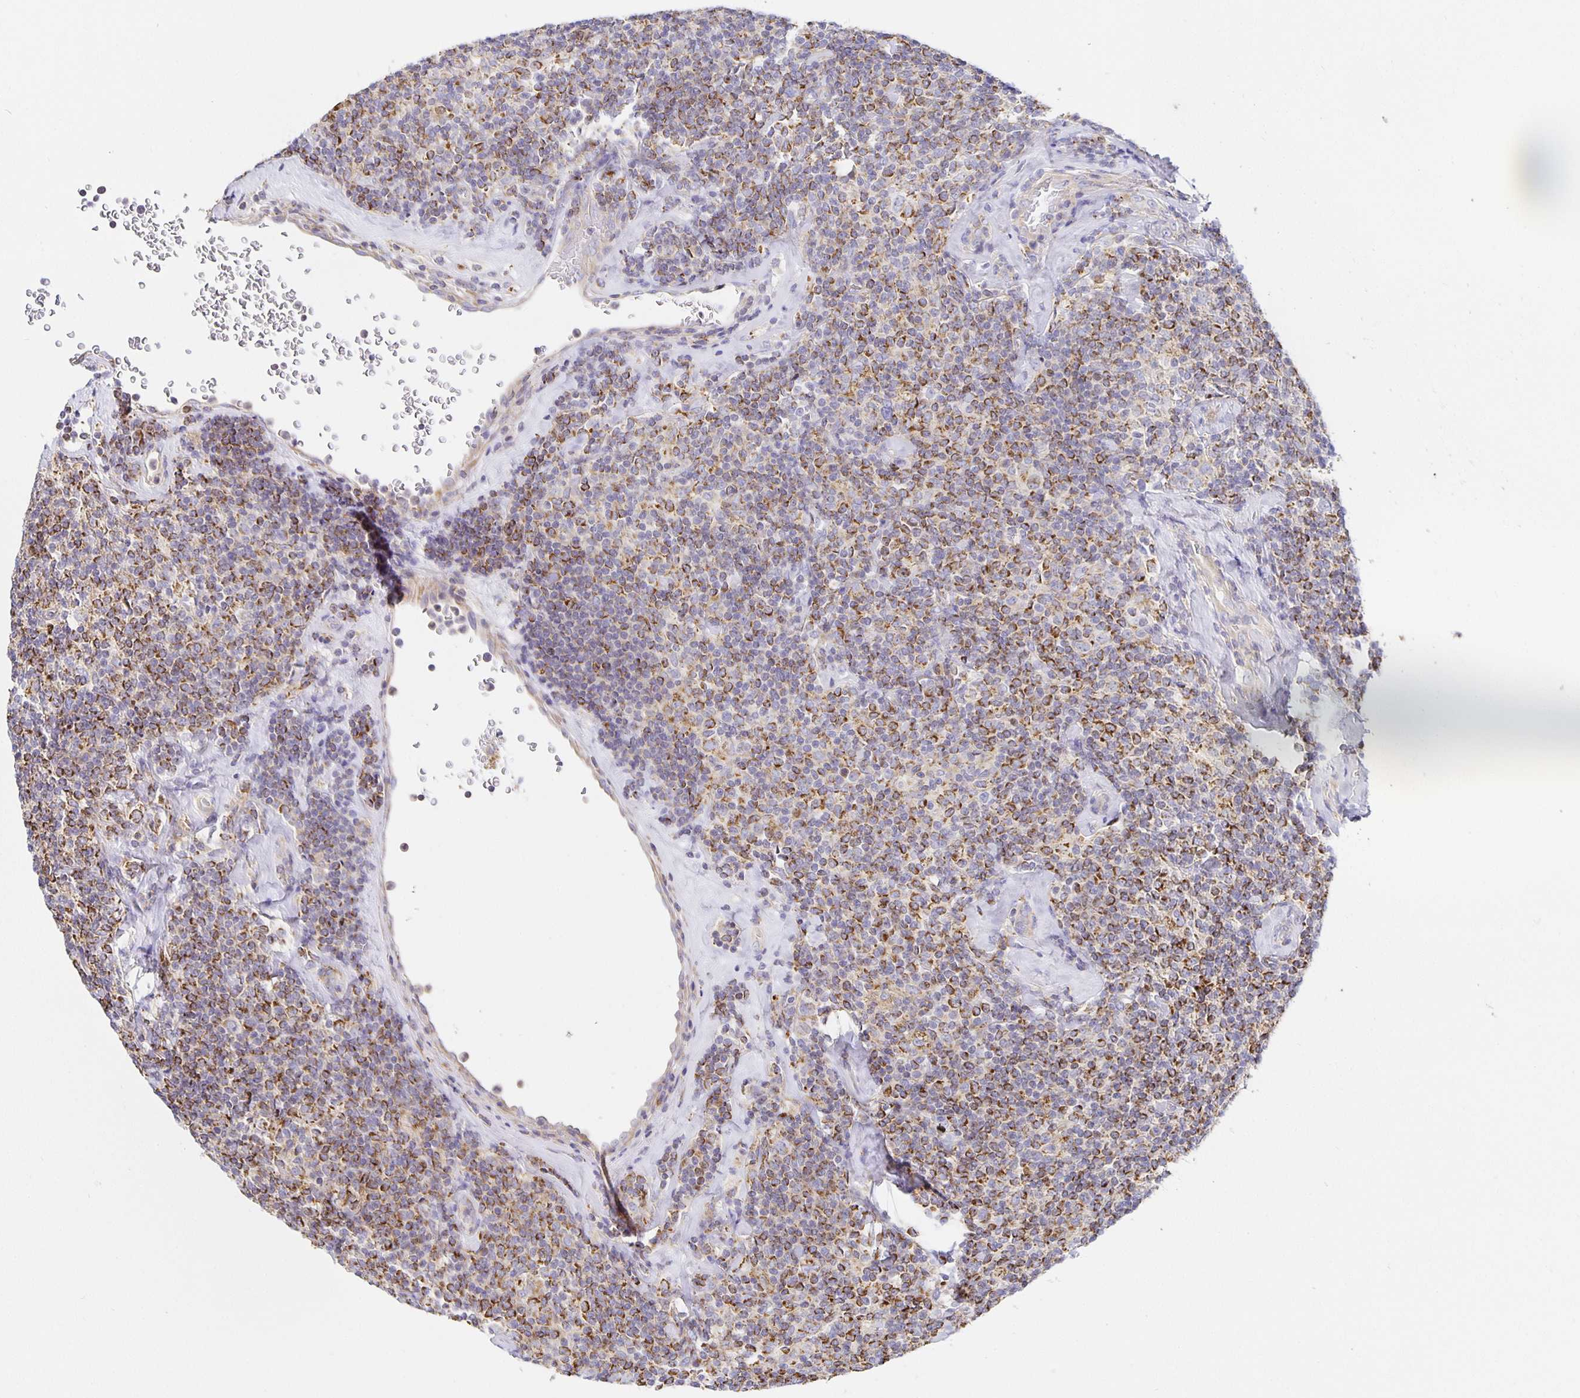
{"staining": {"intensity": "moderate", "quantity": "25%-75%", "location": "cytoplasmic/membranous"}, "tissue": "lymphoma", "cell_type": "Tumor cells", "image_type": "cancer", "snomed": [{"axis": "morphology", "description": "Malignant lymphoma, non-Hodgkin's type, Low grade"}, {"axis": "topography", "description": "Lymph node"}], "caption": "Moderate cytoplasmic/membranous expression for a protein is appreciated in approximately 25%-75% of tumor cells of lymphoma using IHC.", "gene": "FLRT3", "patient": {"sex": "female", "age": 56}}